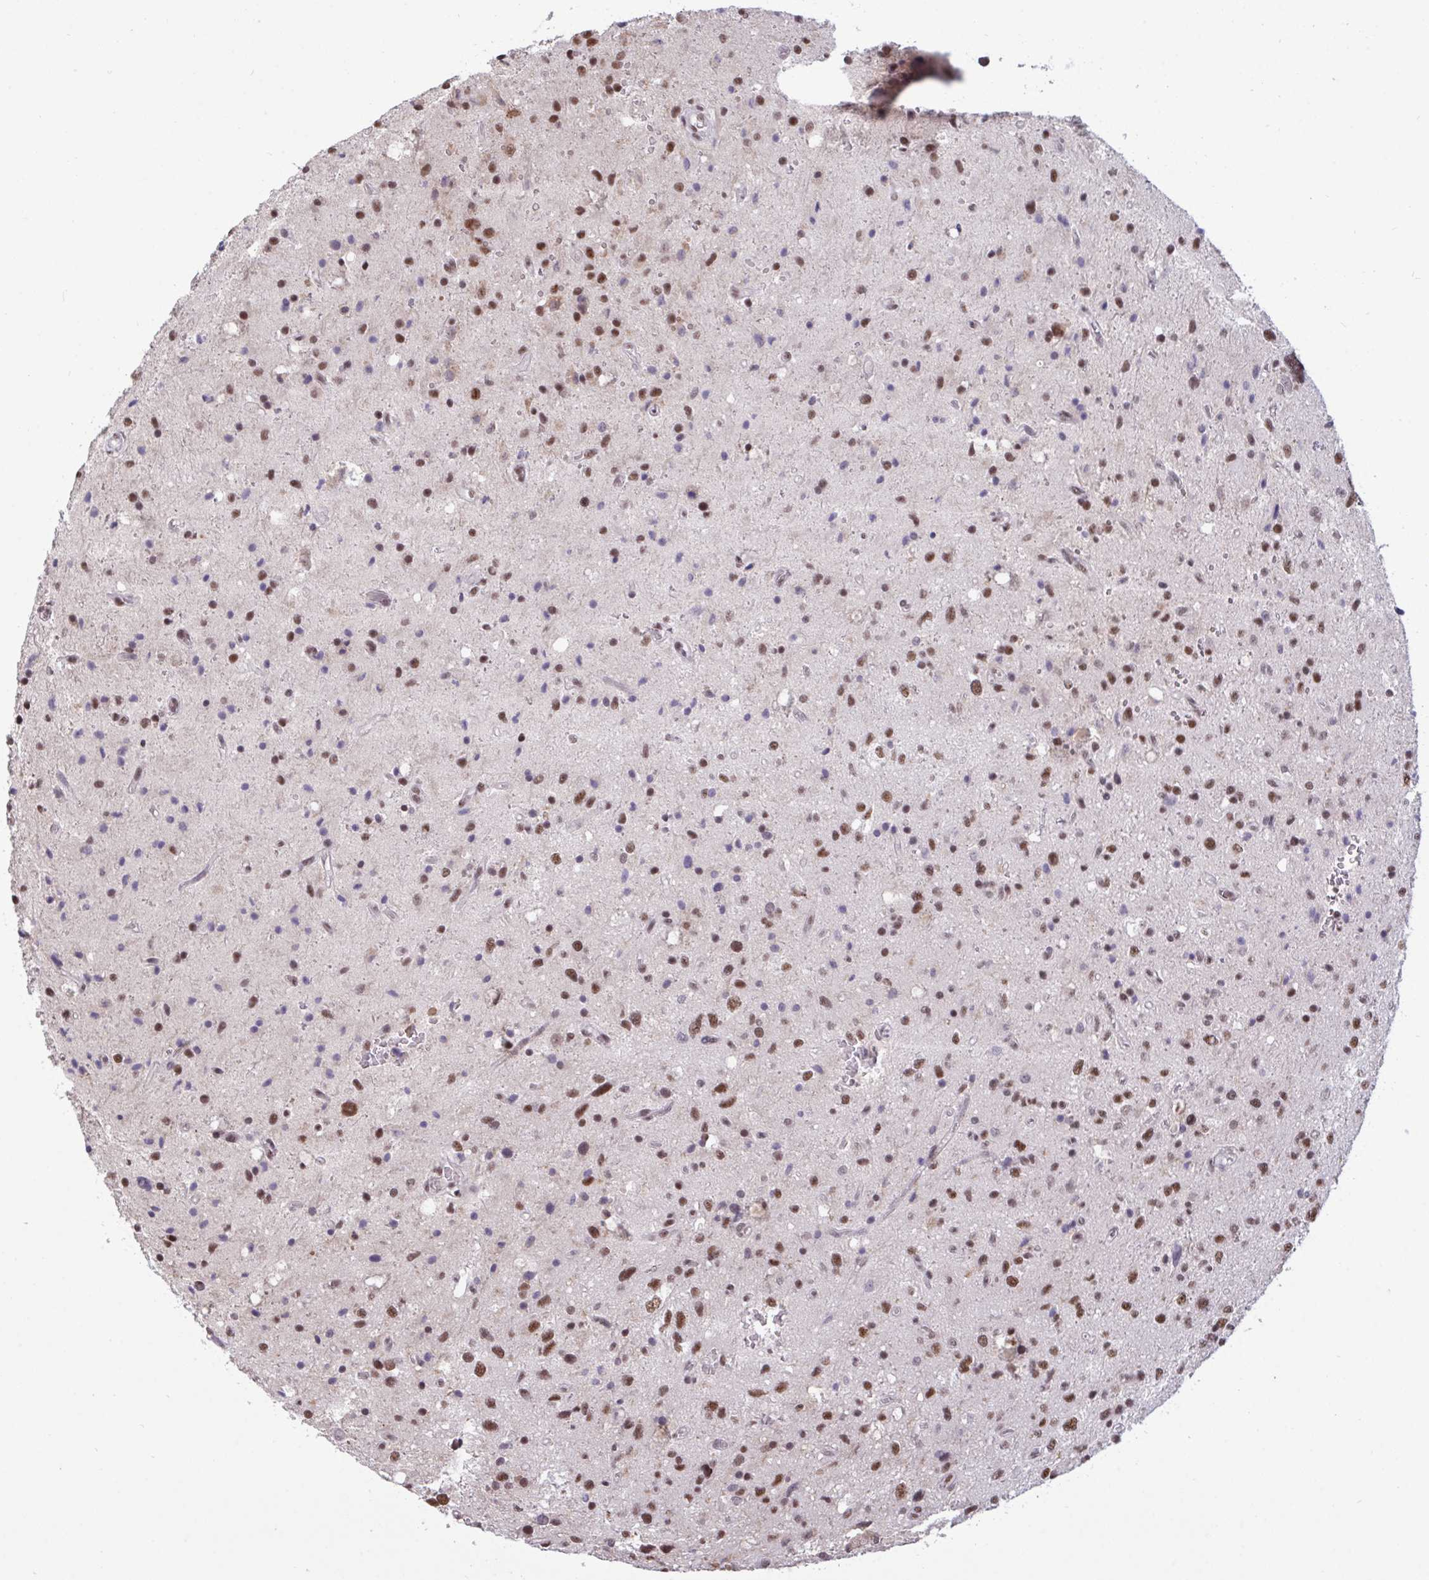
{"staining": {"intensity": "moderate", "quantity": "25%-75%", "location": "nuclear"}, "tissue": "glioma", "cell_type": "Tumor cells", "image_type": "cancer", "snomed": [{"axis": "morphology", "description": "Glioma, malignant, Low grade"}, {"axis": "topography", "description": "Brain"}], "caption": "There is medium levels of moderate nuclear positivity in tumor cells of low-grade glioma (malignant), as demonstrated by immunohistochemical staining (brown color).", "gene": "PUF60", "patient": {"sex": "female", "age": 58}}